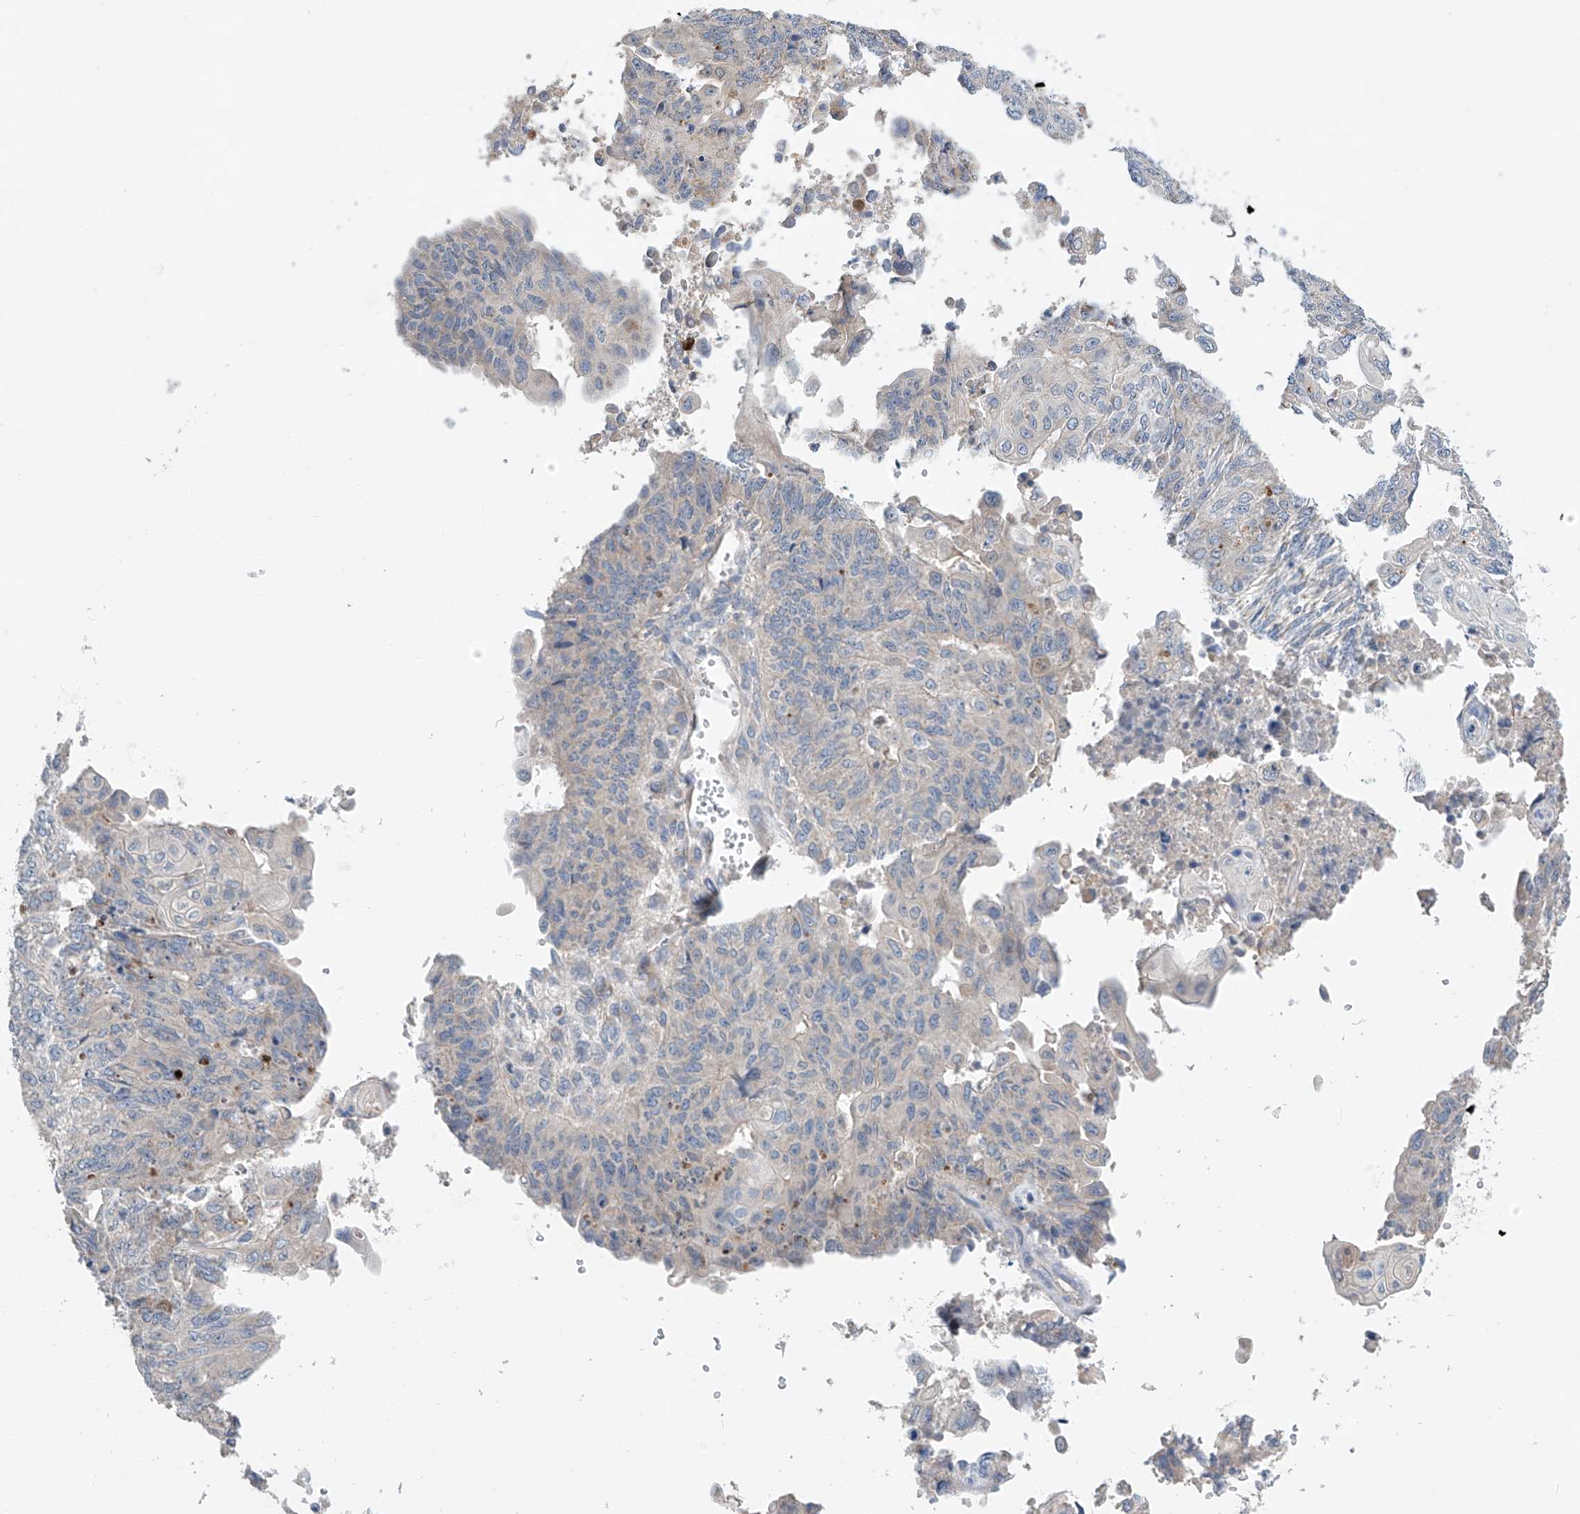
{"staining": {"intensity": "negative", "quantity": "none", "location": "none"}, "tissue": "endometrial cancer", "cell_type": "Tumor cells", "image_type": "cancer", "snomed": [{"axis": "morphology", "description": "Adenocarcinoma, NOS"}, {"axis": "topography", "description": "Endometrium"}], "caption": "High magnification brightfield microscopy of adenocarcinoma (endometrial) stained with DAB (3,3'-diaminobenzidine) (brown) and counterstained with hematoxylin (blue): tumor cells show no significant positivity.", "gene": "GPC4", "patient": {"sex": "female", "age": 32}}